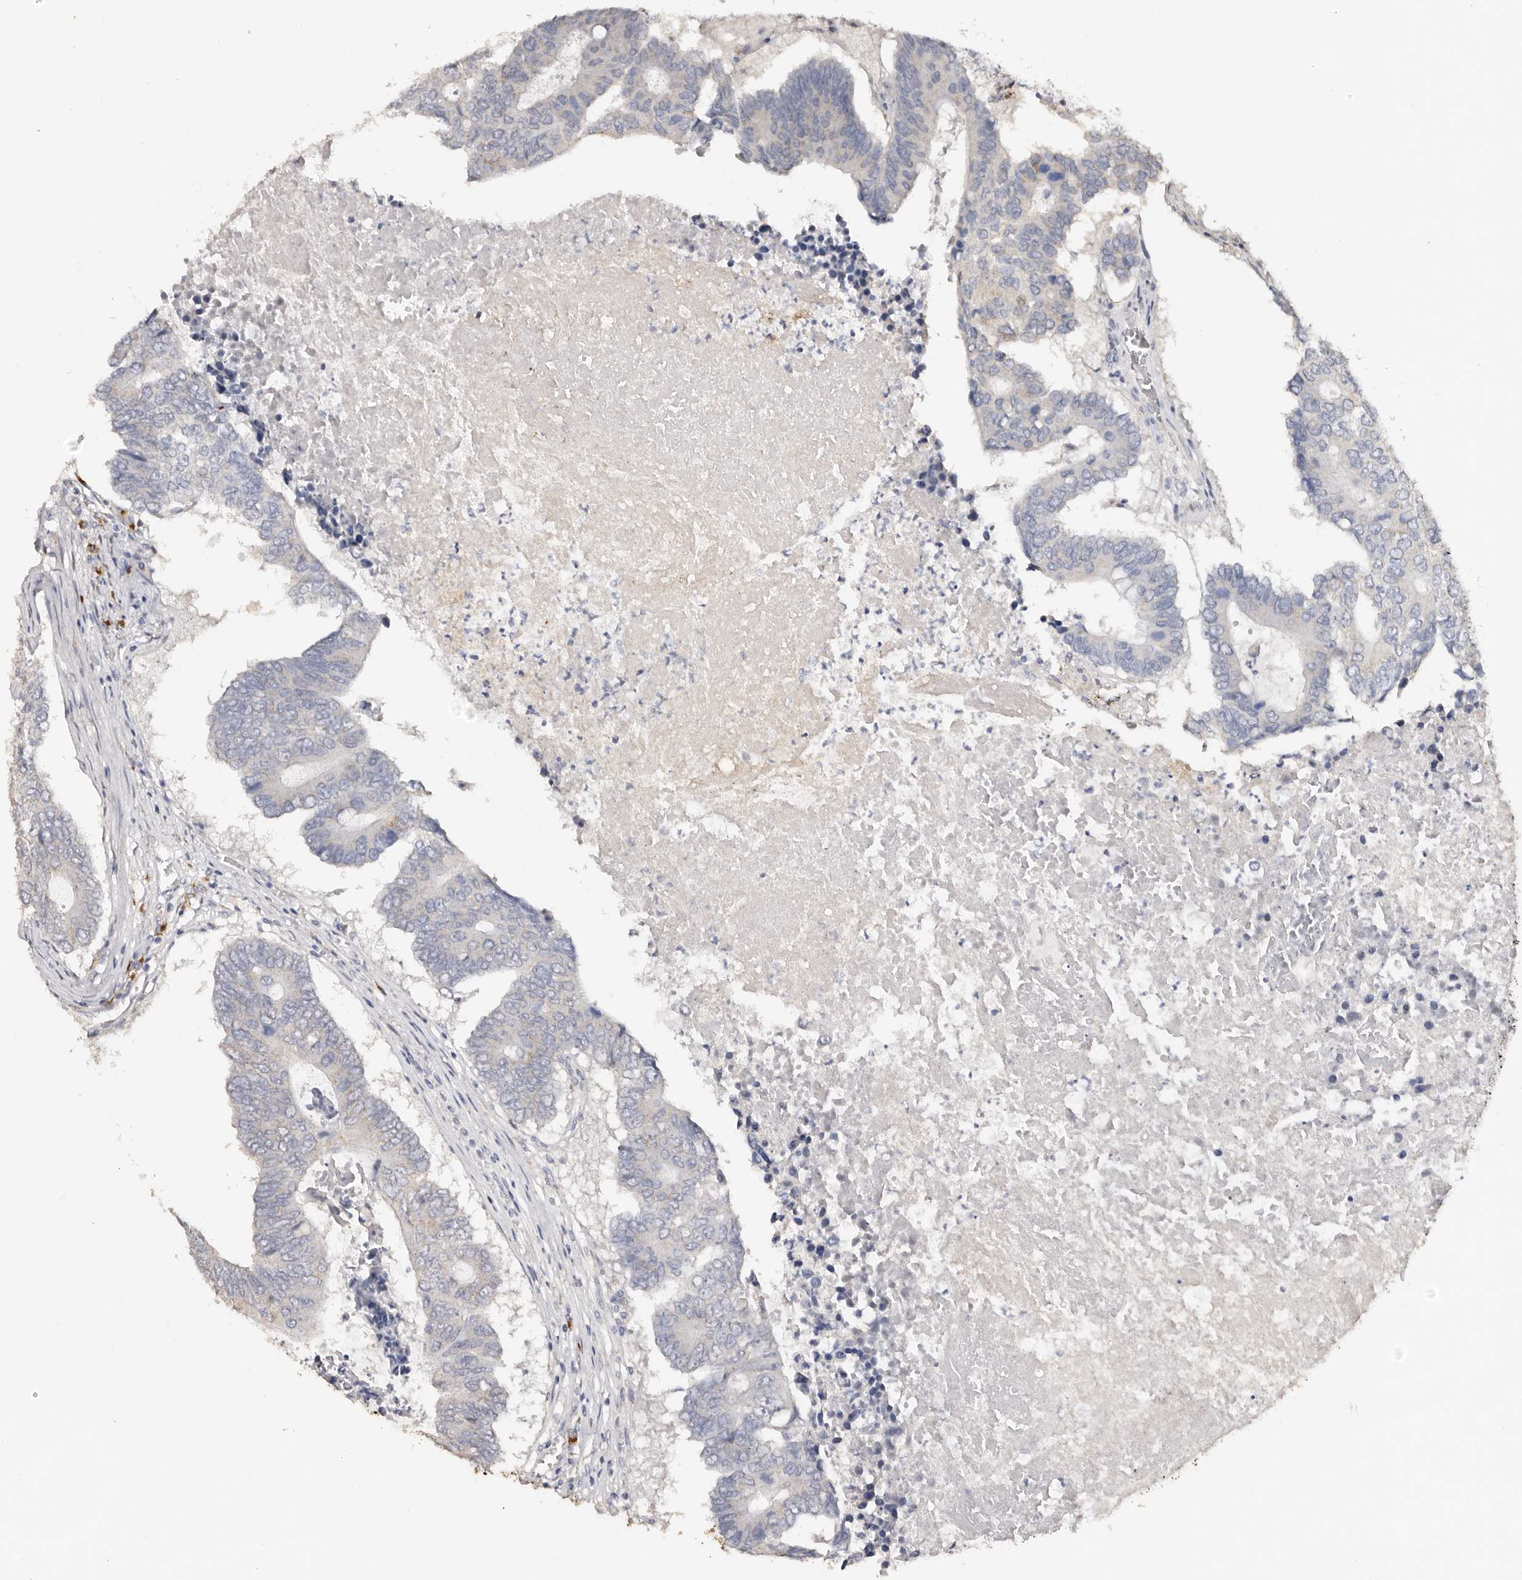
{"staining": {"intensity": "negative", "quantity": "none", "location": "none"}, "tissue": "colorectal cancer", "cell_type": "Tumor cells", "image_type": "cancer", "snomed": [{"axis": "morphology", "description": "Adenocarcinoma, NOS"}, {"axis": "topography", "description": "Colon"}], "caption": "Tumor cells show no significant positivity in colorectal adenocarcinoma.", "gene": "LGALS7B", "patient": {"sex": "male", "age": 87}}